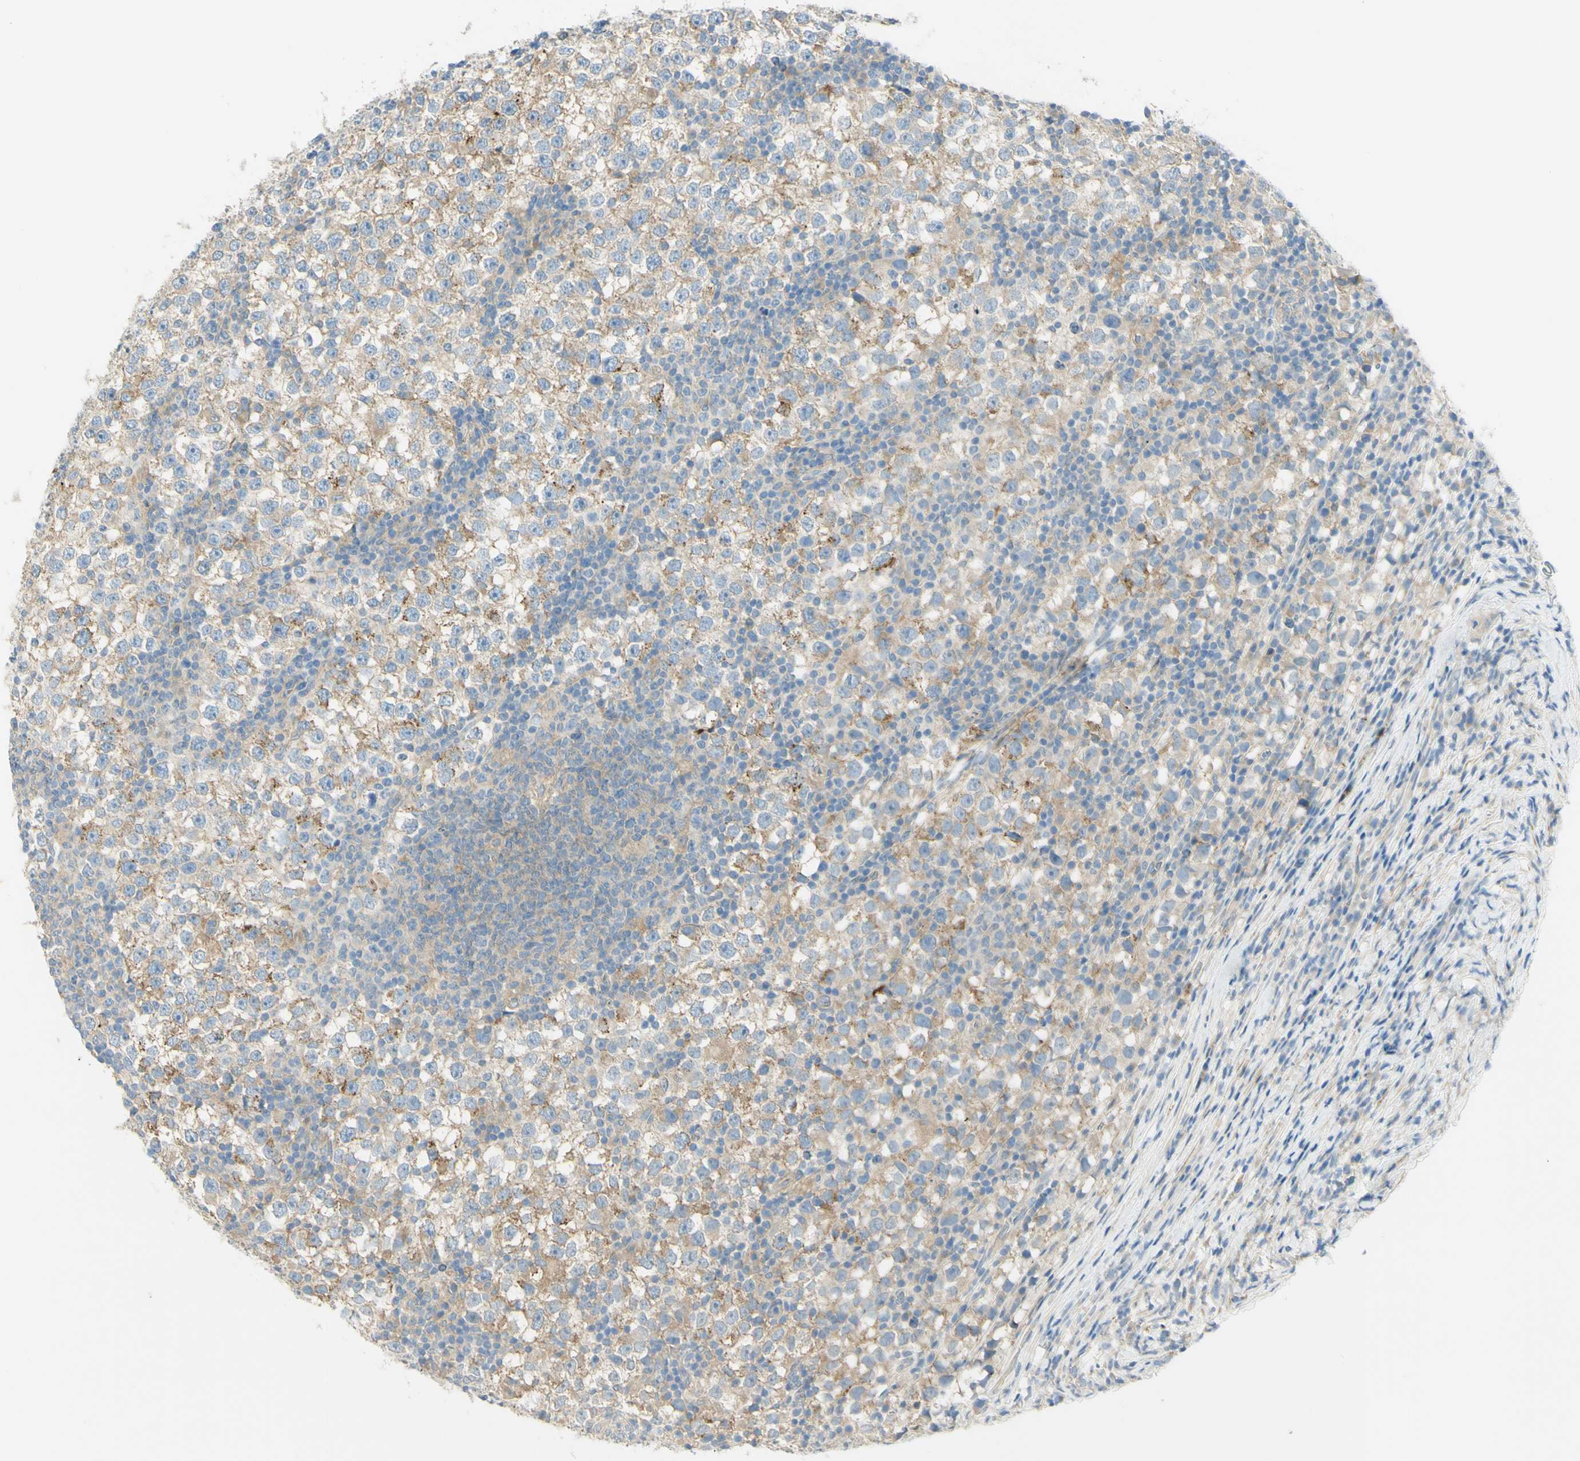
{"staining": {"intensity": "moderate", "quantity": "25%-75%", "location": "cytoplasmic/membranous"}, "tissue": "testis cancer", "cell_type": "Tumor cells", "image_type": "cancer", "snomed": [{"axis": "morphology", "description": "Seminoma, NOS"}, {"axis": "topography", "description": "Testis"}], "caption": "A brown stain shows moderate cytoplasmic/membranous positivity of a protein in seminoma (testis) tumor cells.", "gene": "GCNT3", "patient": {"sex": "male", "age": 65}}